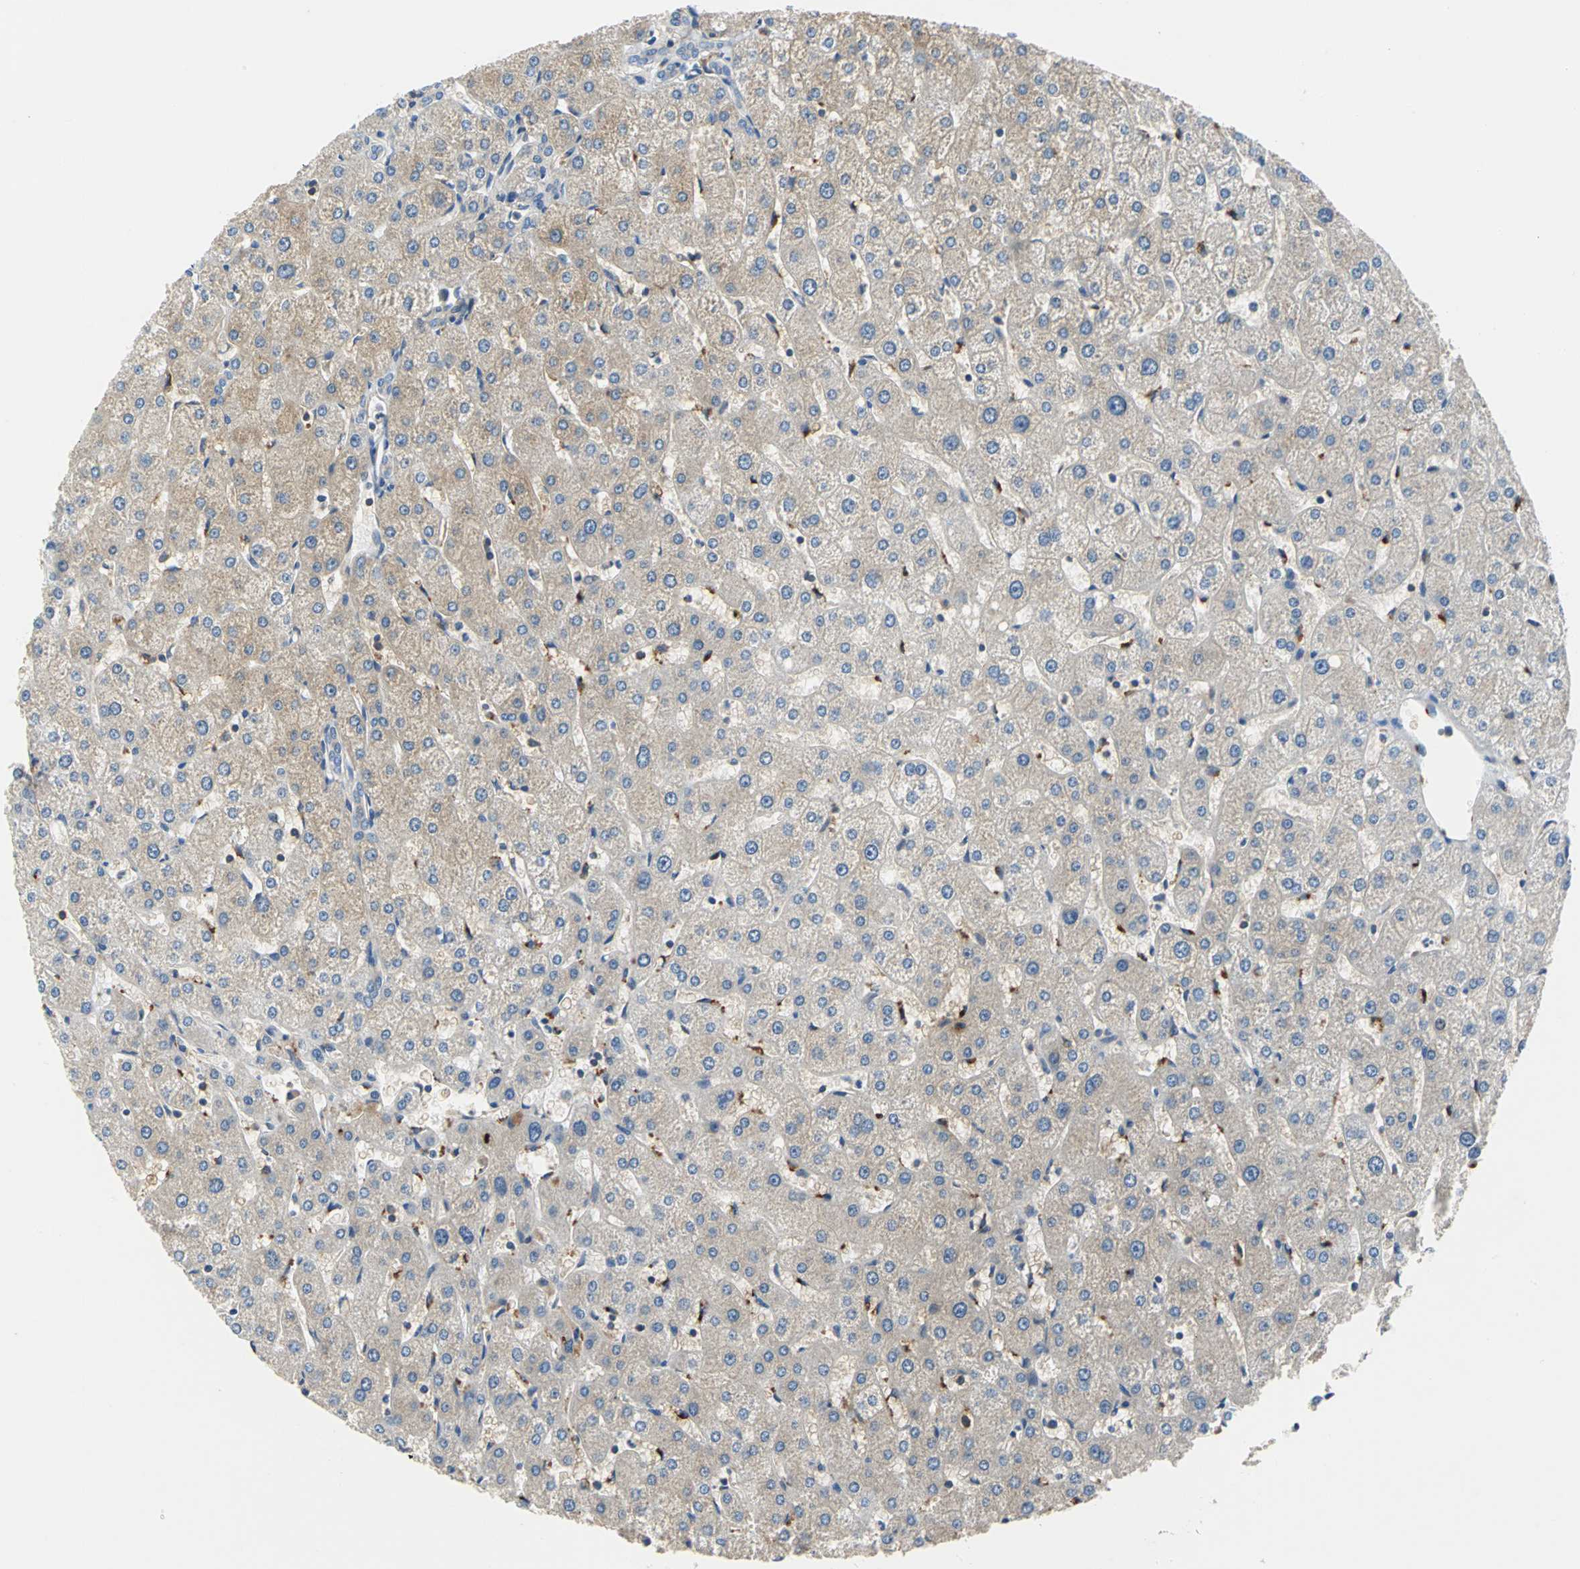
{"staining": {"intensity": "weak", "quantity": ">75%", "location": "cytoplasmic/membranous"}, "tissue": "liver", "cell_type": "Cholangiocytes", "image_type": "normal", "snomed": [{"axis": "morphology", "description": "Normal tissue, NOS"}, {"axis": "topography", "description": "Liver"}], "caption": "Immunohistochemistry of normal human liver reveals low levels of weak cytoplasmic/membranous positivity in approximately >75% of cholangiocytes. The protein is shown in brown color, while the nuclei are stained blue.", "gene": "DDX3X", "patient": {"sex": "male", "age": 67}}